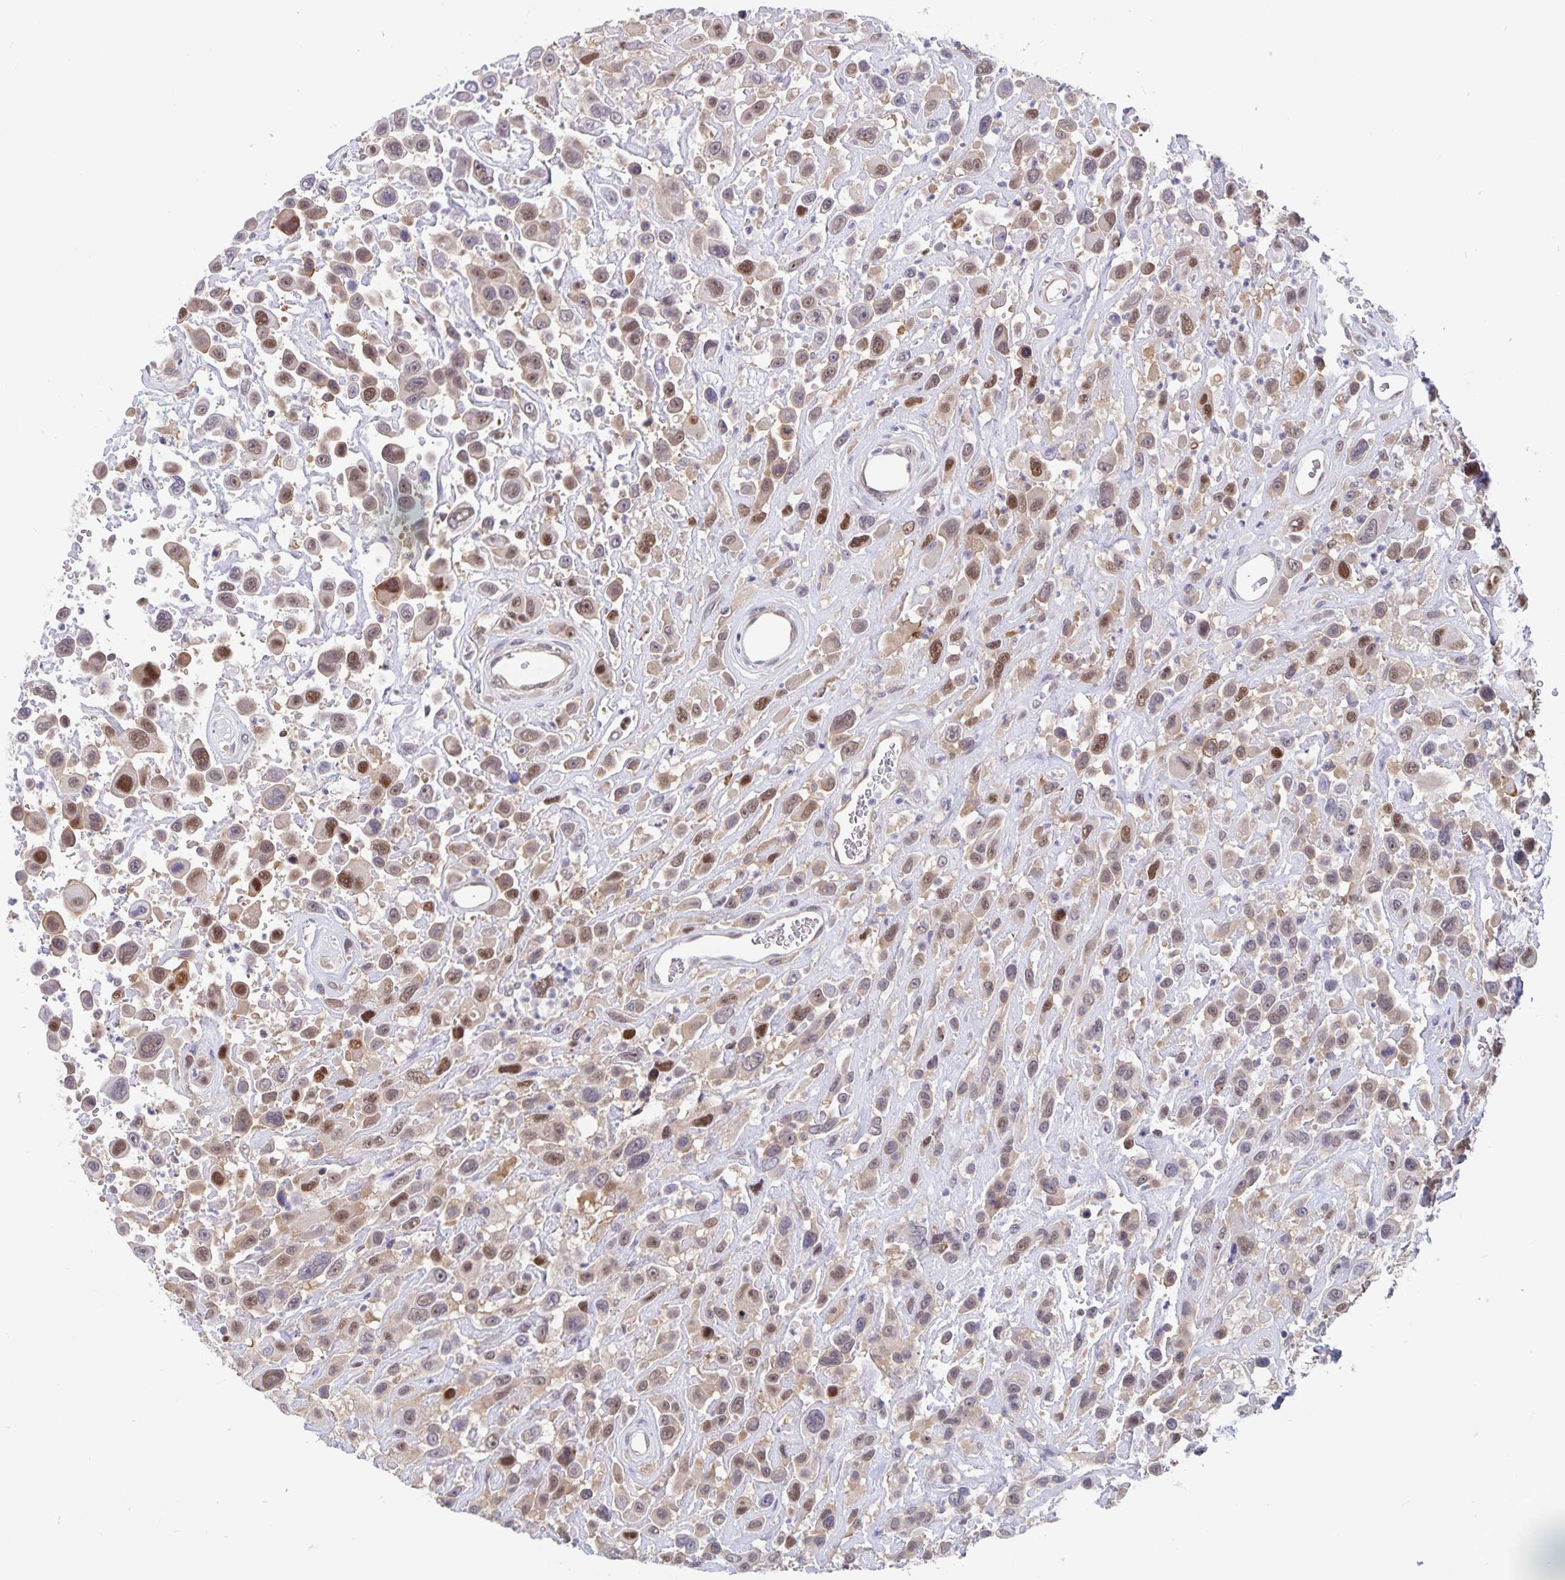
{"staining": {"intensity": "moderate", "quantity": "25%-75%", "location": "nuclear"}, "tissue": "urothelial cancer", "cell_type": "Tumor cells", "image_type": "cancer", "snomed": [{"axis": "morphology", "description": "Urothelial carcinoma, High grade"}, {"axis": "topography", "description": "Urinary bladder"}], "caption": "Approximately 25%-75% of tumor cells in human urothelial cancer display moderate nuclear protein staining as visualized by brown immunohistochemical staining.", "gene": "BAG6", "patient": {"sex": "male", "age": 53}}